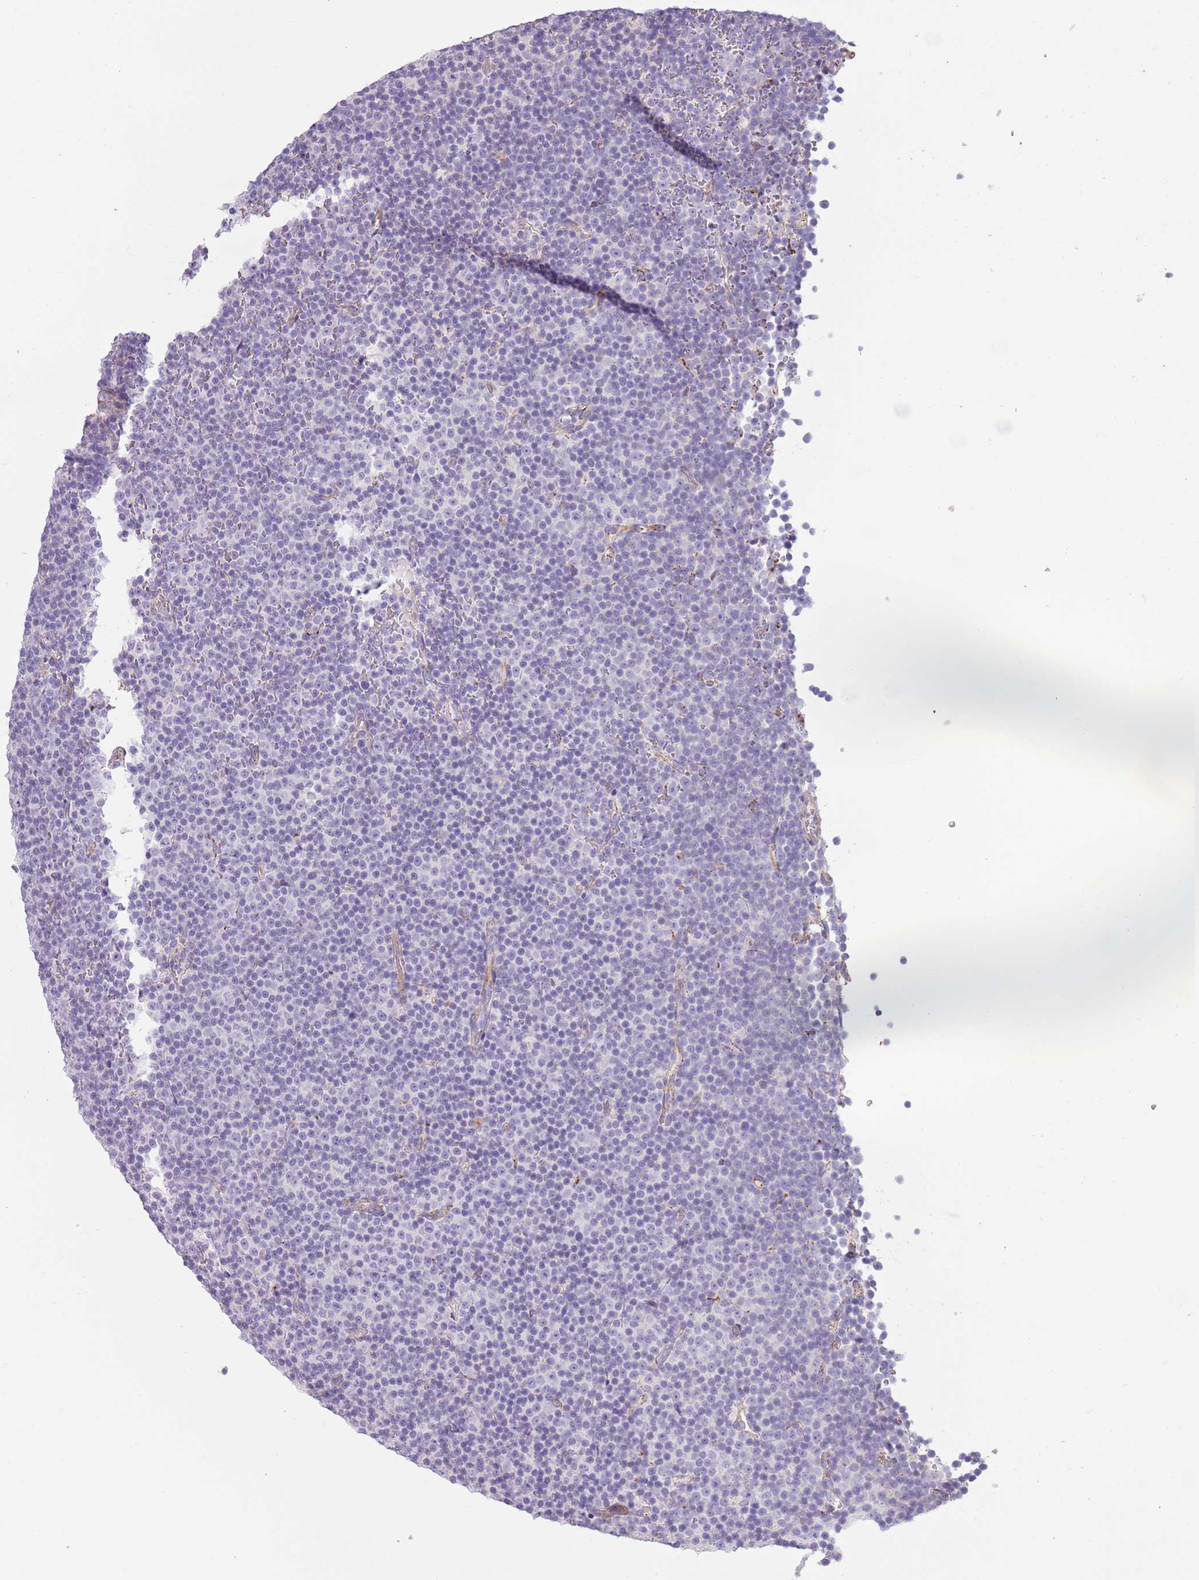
{"staining": {"intensity": "negative", "quantity": "none", "location": "none"}, "tissue": "lymphoma", "cell_type": "Tumor cells", "image_type": "cancer", "snomed": [{"axis": "morphology", "description": "Malignant lymphoma, non-Hodgkin's type, Low grade"}, {"axis": "topography", "description": "Lymph node"}], "caption": "A histopathology image of malignant lymphoma, non-Hodgkin's type (low-grade) stained for a protein reveals no brown staining in tumor cells. (DAB IHC with hematoxylin counter stain).", "gene": "RNF222", "patient": {"sex": "female", "age": 67}}